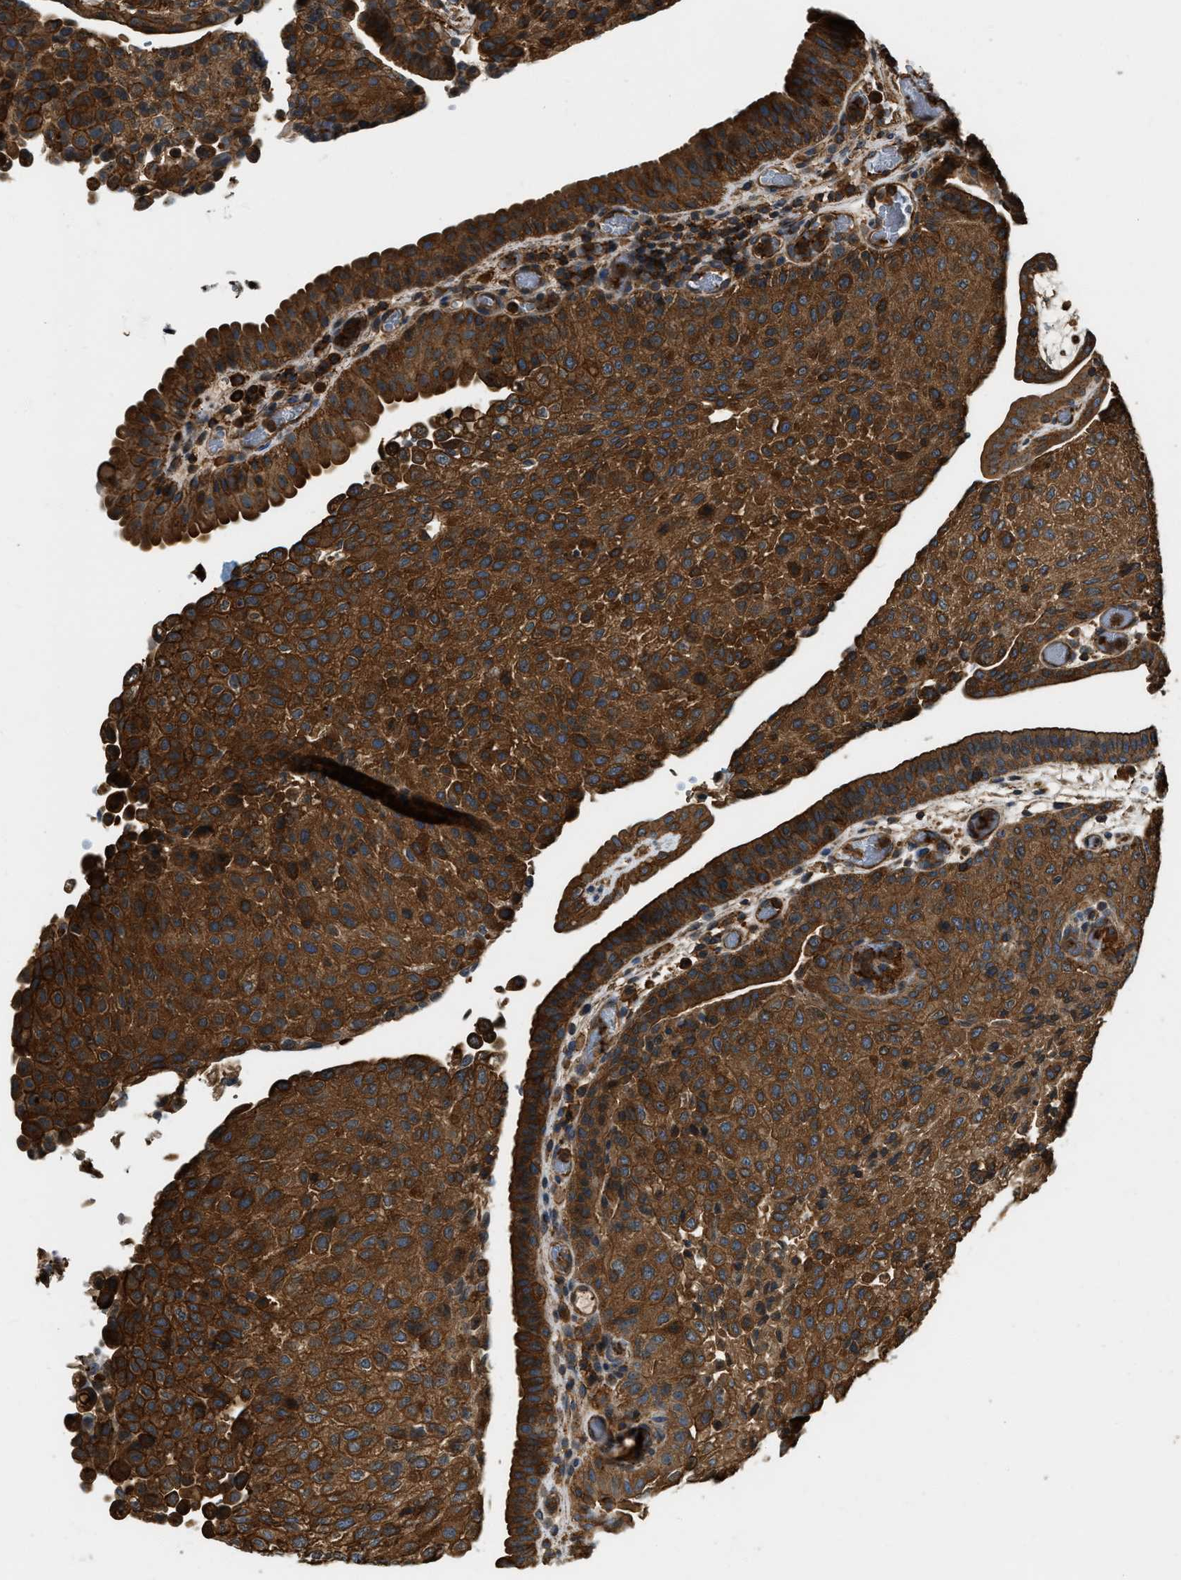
{"staining": {"intensity": "strong", "quantity": ">75%", "location": "cytoplasmic/membranous"}, "tissue": "urothelial cancer", "cell_type": "Tumor cells", "image_type": "cancer", "snomed": [{"axis": "morphology", "description": "Urothelial carcinoma, Low grade"}, {"axis": "morphology", "description": "Urothelial carcinoma, High grade"}, {"axis": "topography", "description": "Urinary bladder"}], "caption": "Urothelial cancer stained with a protein marker displays strong staining in tumor cells.", "gene": "YARS1", "patient": {"sex": "male", "age": 35}}